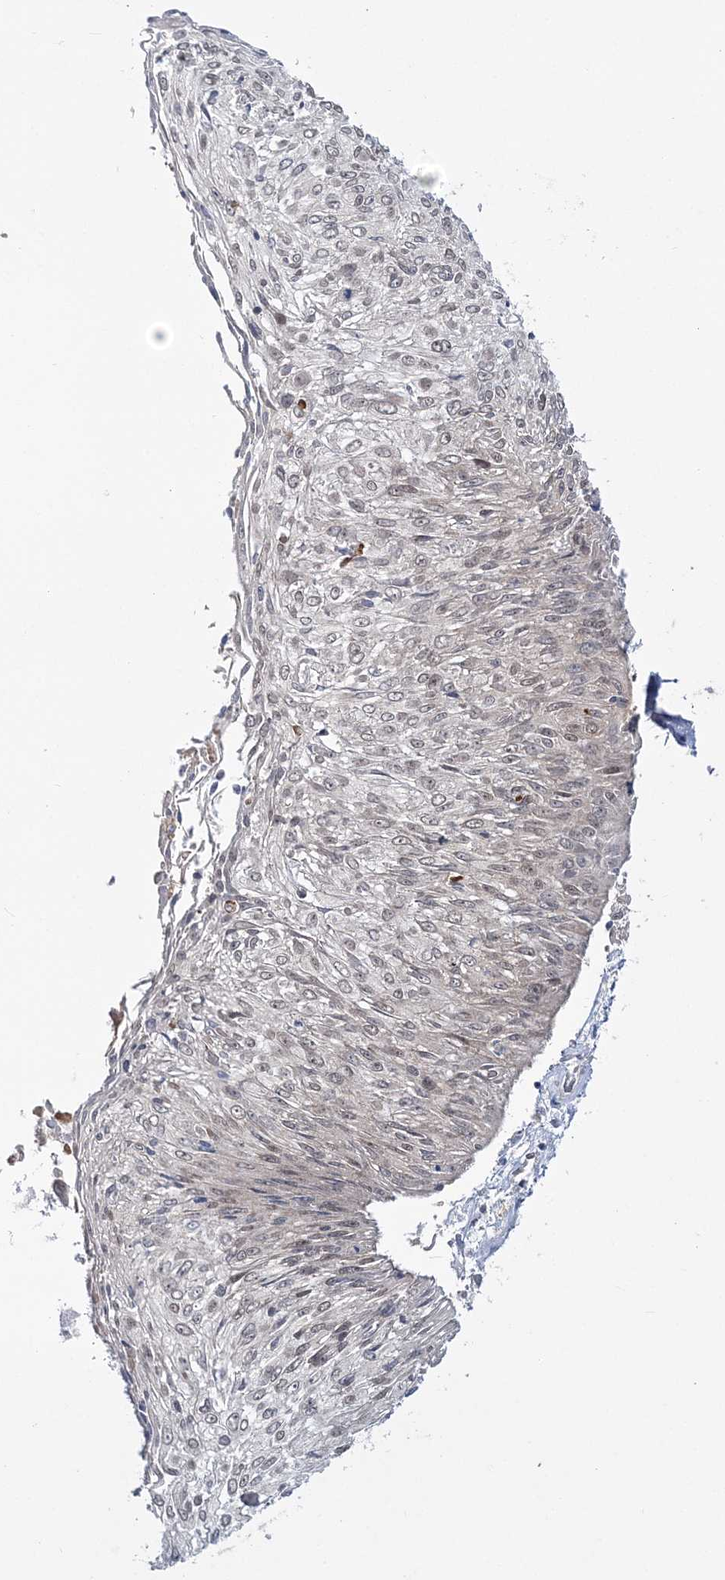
{"staining": {"intensity": "weak", "quantity": "<25%", "location": "cytoplasmic/membranous,nuclear"}, "tissue": "cervical cancer", "cell_type": "Tumor cells", "image_type": "cancer", "snomed": [{"axis": "morphology", "description": "Squamous cell carcinoma, NOS"}, {"axis": "topography", "description": "Cervix"}], "caption": "Immunohistochemistry (IHC) micrograph of neoplastic tissue: human cervical cancer stained with DAB (3,3'-diaminobenzidine) shows no significant protein positivity in tumor cells.", "gene": "ZFAND6", "patient": {"sex": "female", "age": 51}}